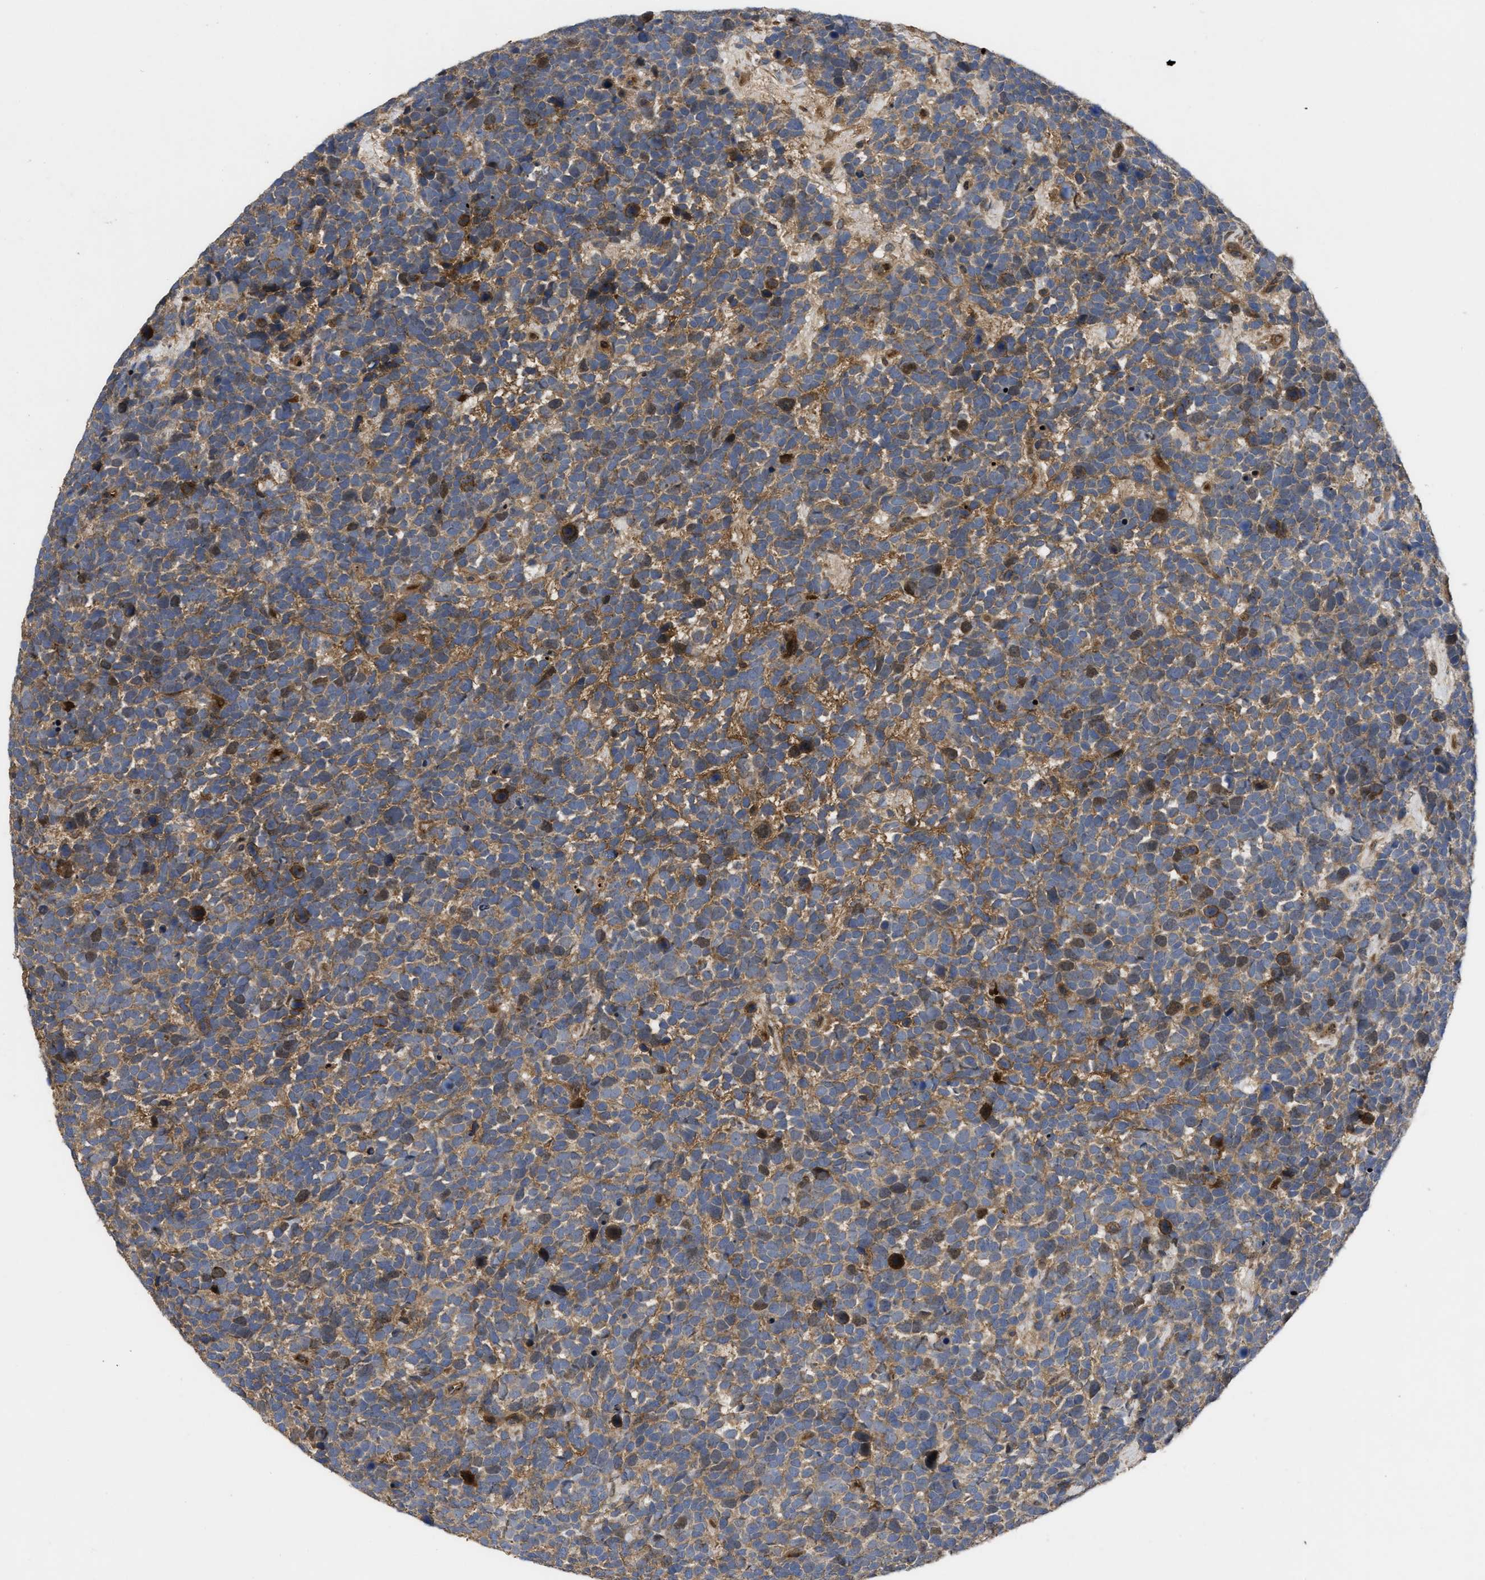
{"staining": {"intensity": "moderate", "quantity": ">75%", "location": "cytoplasmic/membranous"}, "tissue": "urothelial cancer", "cell_type": "Tumor cells", "image_type": "cancer", "snomed": [{"axis": "morphology", "description": "Urothelial carcinoma, High grade"}, {"axis": "topography", "description": "Urinary bladder"}], "caption": "Immunohistochemistry (IHC) of high-grade urothelial carcinoma reveals medium levels of moderate cytoplasmic/membranous expression in approximately >75% of tumor cells. (DAB (3,3'-diaminobenzidine) = brown stain, brightfield microscopy at high magnification).", "gene": "CBR3", "patient": {"sex": "female", "age": 82}}